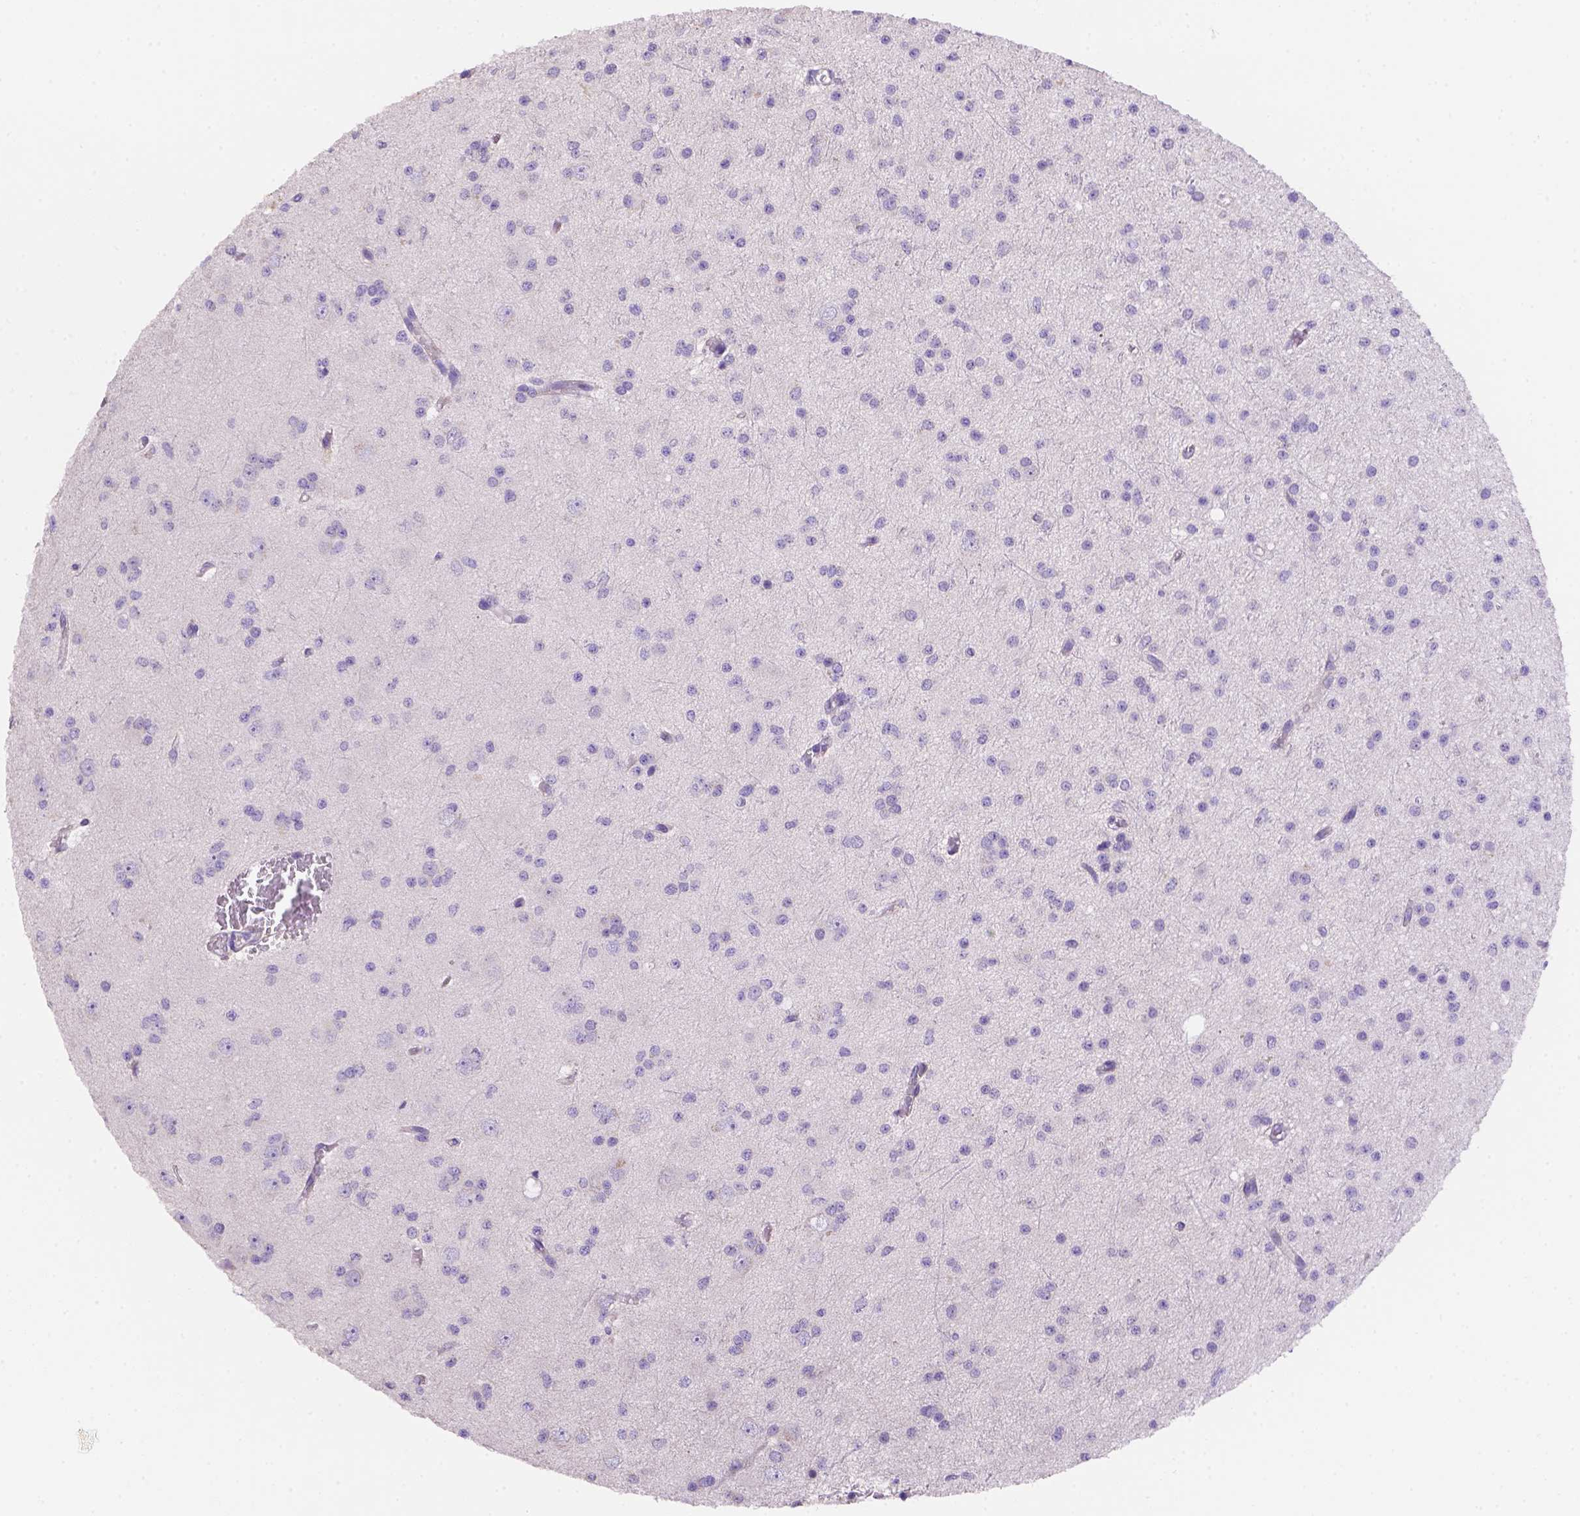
{"staining": {"intensity": "negative", "quantity": "none", "location": "none"}, "tissue": "glioma", "cell_type": "Tumor cells", "image_type": "cancer", "snomed": [{"axis": "morphology", "description": "Glioma, malignant, Low grade"}, {"axis": "topography", "description": "Brain"}], "caption": "Immunohistochemistry (IHC) image of human glioma stained for a protein (brown), which reveals no expression in tumor cells.", "gene": "NXPE2", "patient": {"sex": "male", "age": 27}}